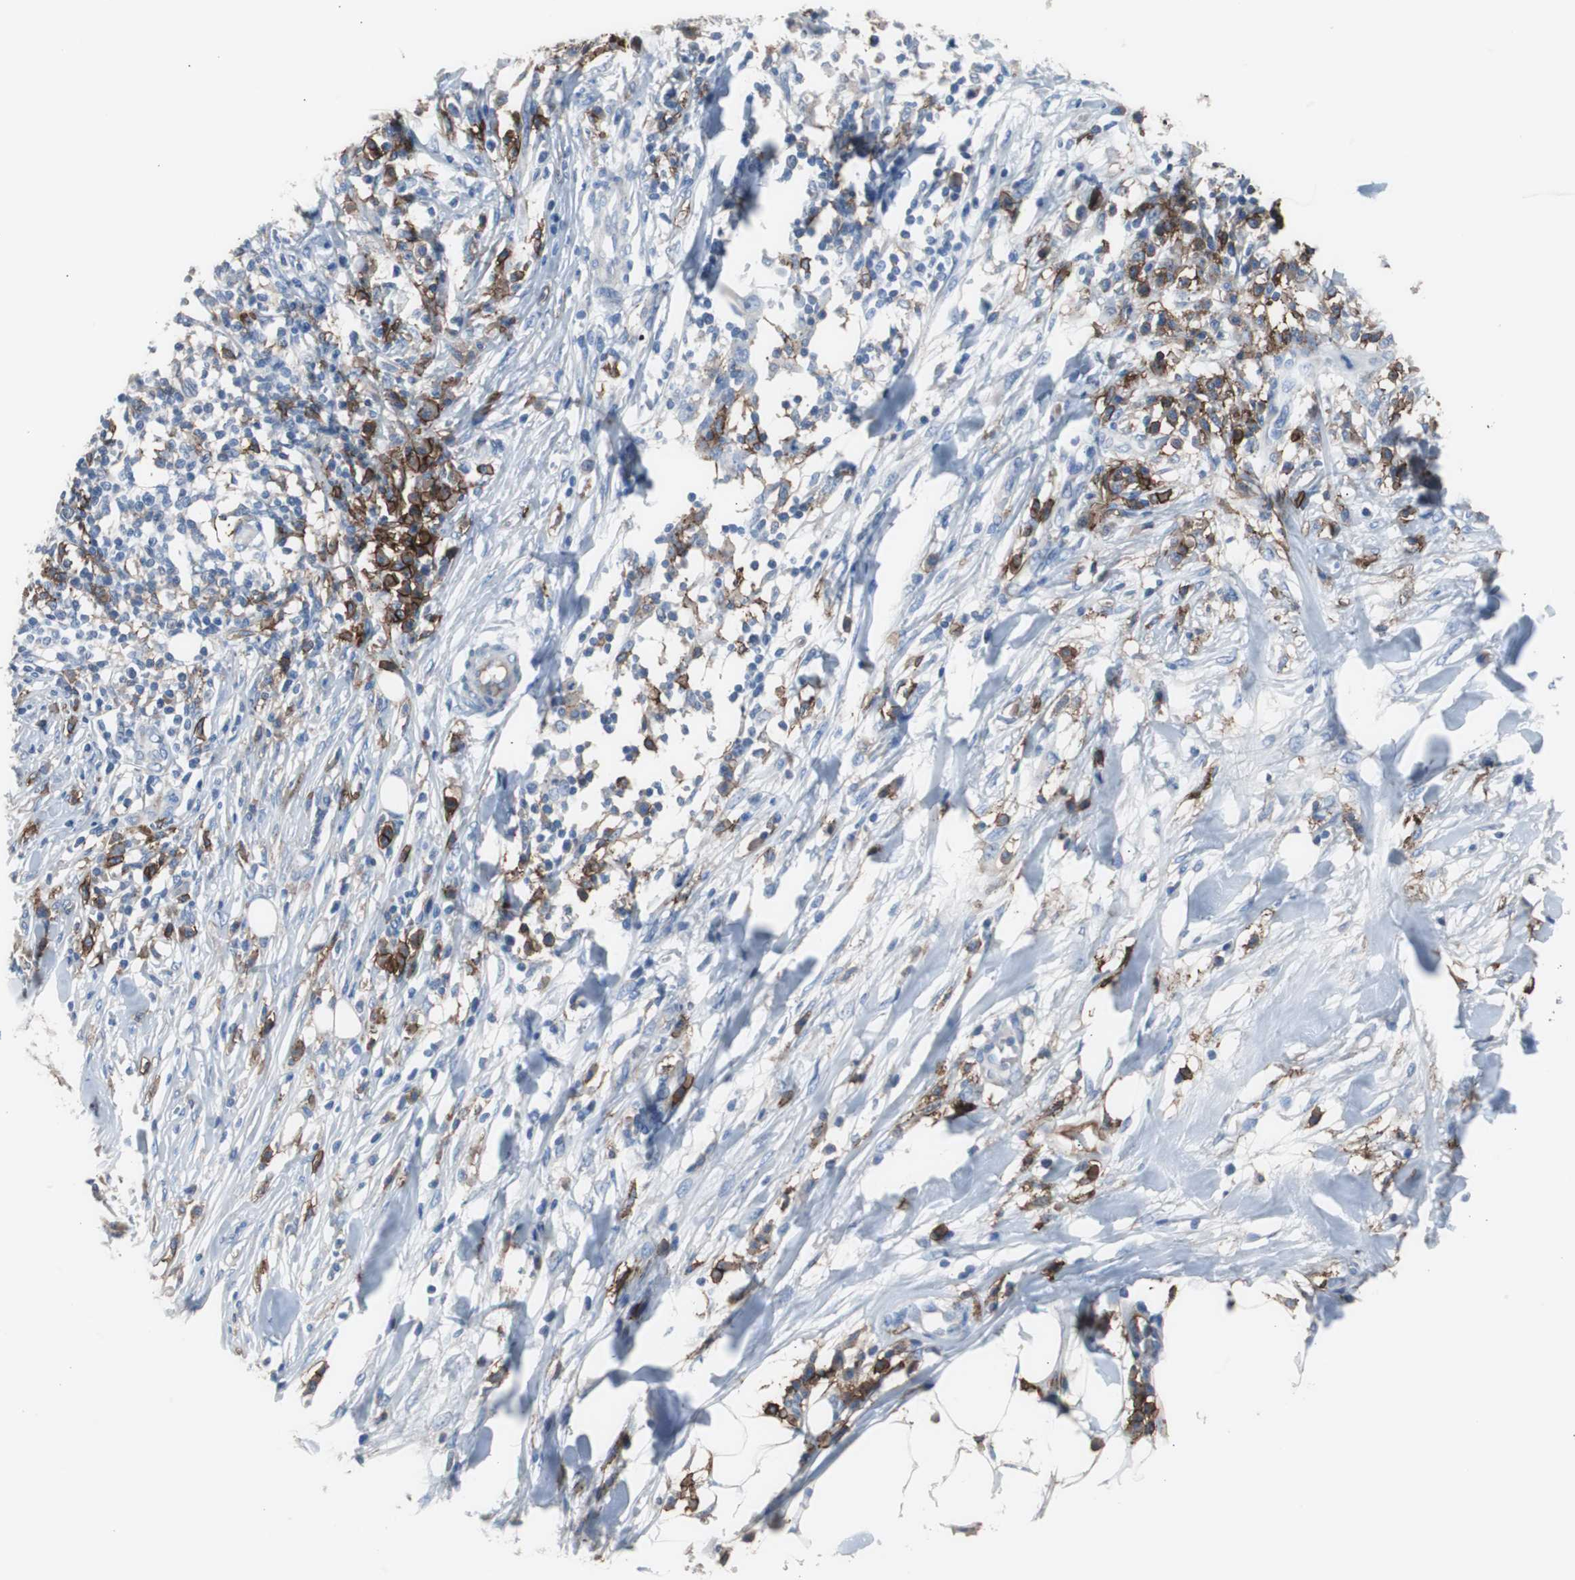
{"staining": {"intensity": "negative", "quantity": "none", "location": "none"}, "tissue": "skin cancer", "cell_type": "Tumor cells", "image_type": "cancer", "snomed": [{"axis": "morphology", "description": "Squamous cell carcinoma, NOS"}, {"axis": "topography", "description": "Skin"}], "caption": "Histopathology image shows no significant protein positivity in tumor cells of skin squamous cell carcinoma.", "gene": "FCGR2B", "patient": {"sex": "male", "age": 24}}